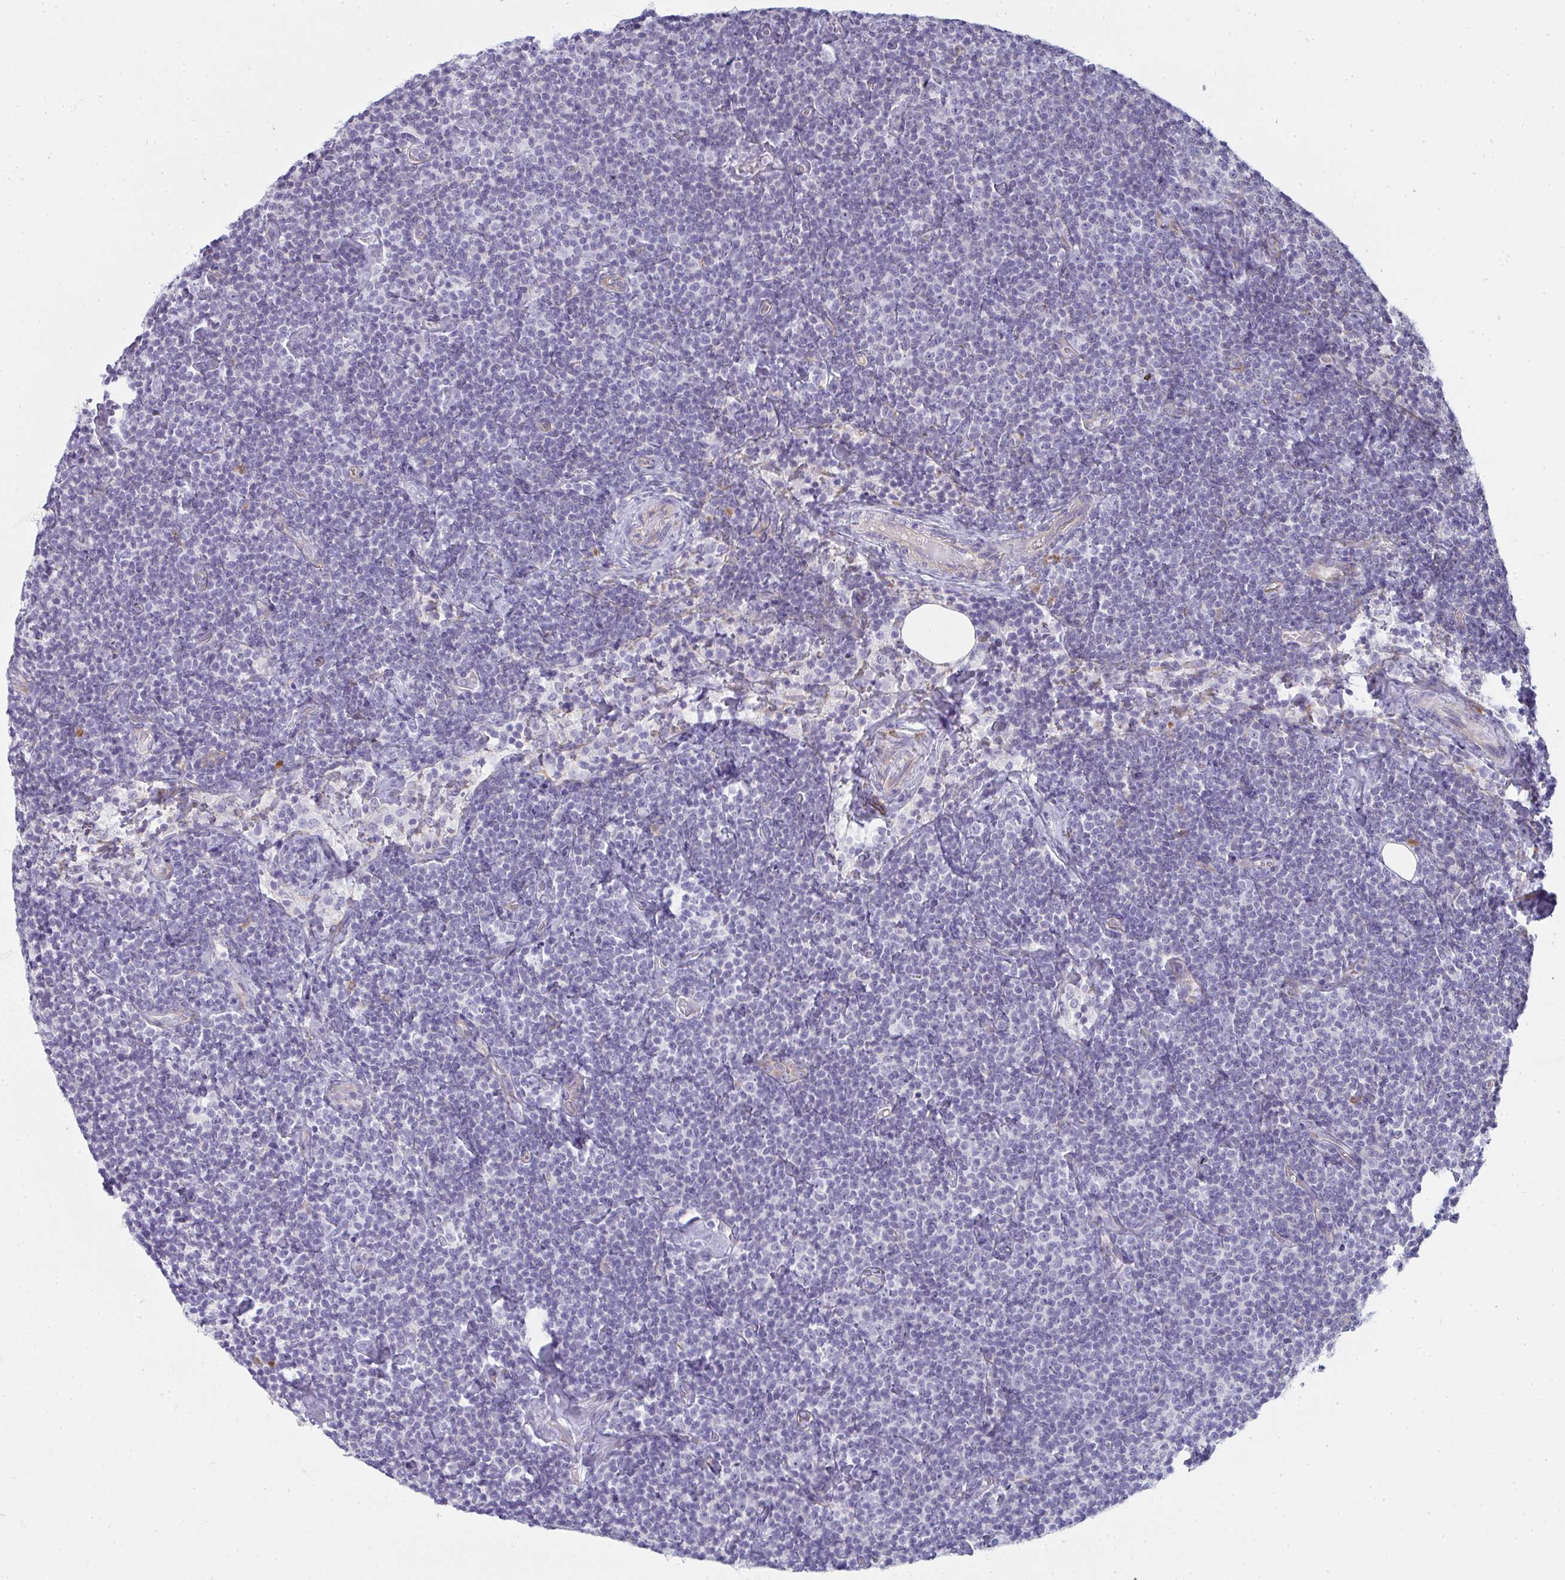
{"staining": {"intensity": "negative", "quantity": "none", "location": "none"}, "tissue": "lymphoma", "cell_type": "Tumor cells", "image_type": "cancer", "snomed": [{"axis": "morphology", "description": "Malignant lymphoma, non-Hodgkin's type, Low grade"}, {"axis": "topography", "description": "Lymph node"}], "caption": "Tumor cells are negative for protein expression in human malignant lymphoma, non-Hodgkin's type (low-grade). (DAB (3,3'-diaminobenzidine) immunohistochemistry, high magnification).", "gene": "SHROOM1", "patient": {"sex": "male", "age": 81}}